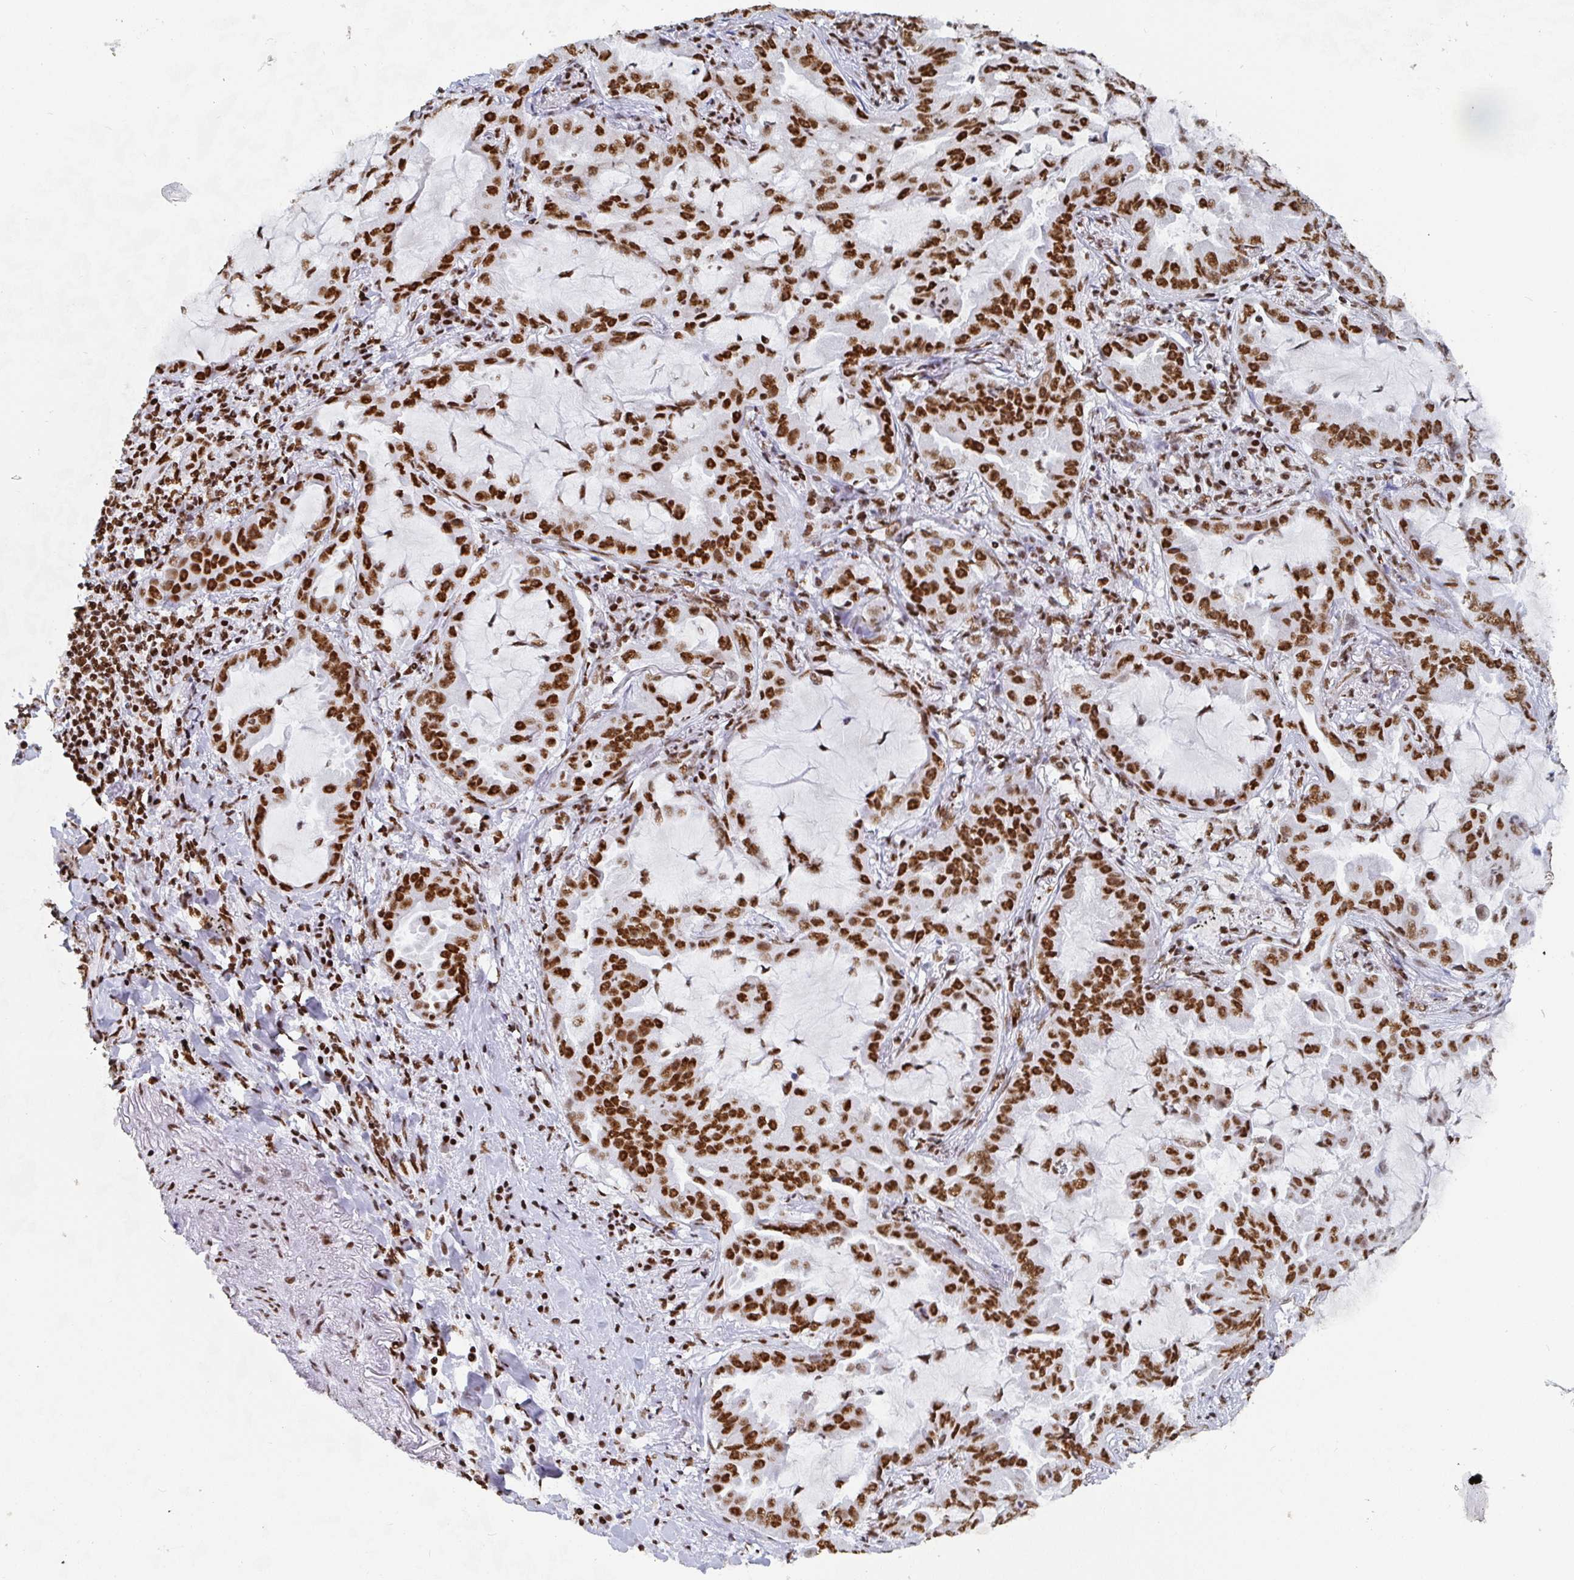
{"staining": {"intensity": "strong", "quantity": ">75%", "location": "nuclear"}, "tissue": "lung cancer", "cell_type": "Tumor cells", "image_type": "cancer", "snomed": [{"axis": "morphology", "description": "Adenocarcinoma, NOS"}, {"axis": "topography", "description": "Lung"}], "caption": "Immunohistochemical staining of human adenocarcinoma (lung) shows high levels of strong nuclear positivity in approximately >75% of tumor cells.", "gene": "EWSR1", "patient": {"sex": "female", "age": 52}}